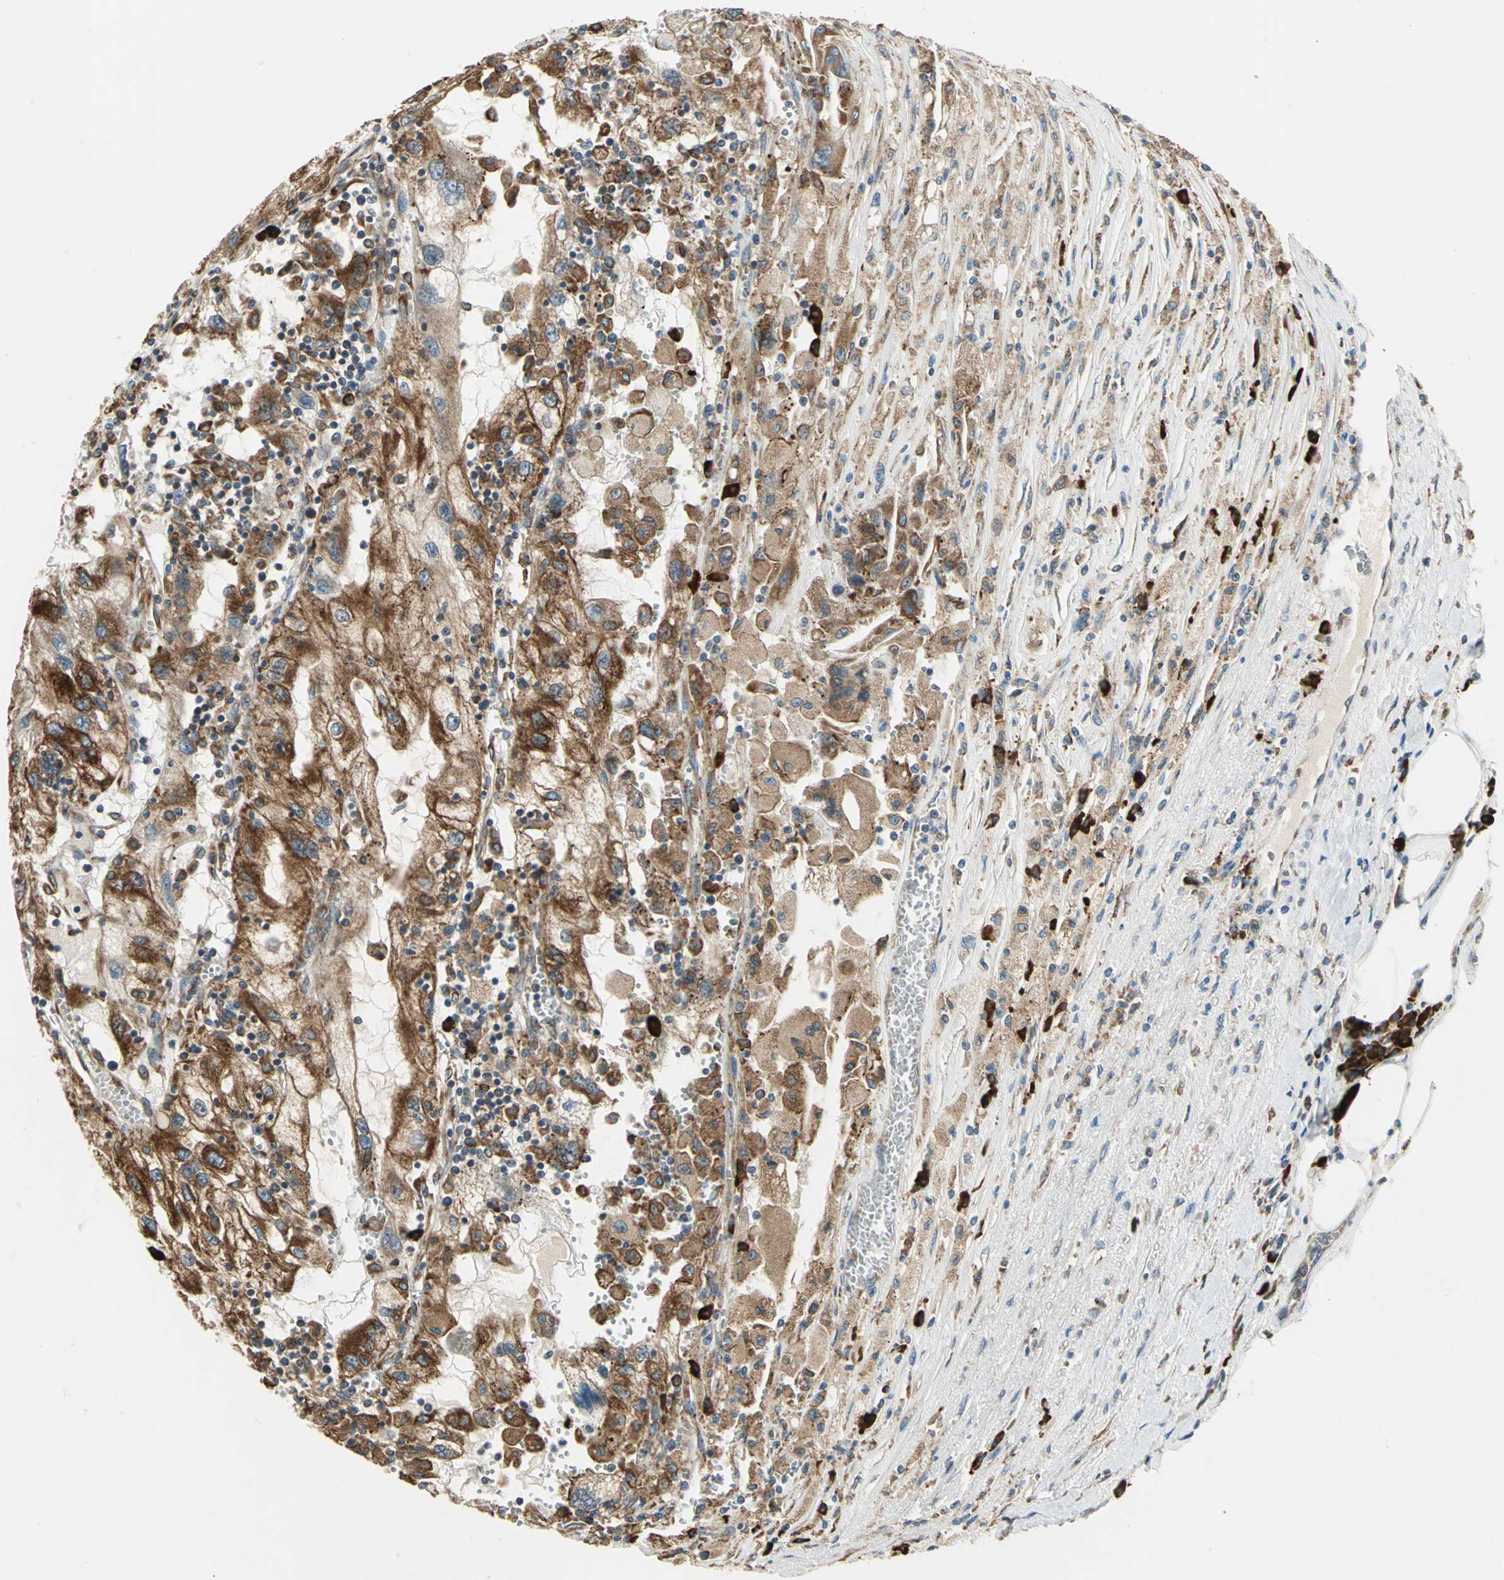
{"staining": {"intensity": "moderate", "quantity": ">75%", "location": "cytoplasmic/membranous"}, "tissue": "renal cancer", "cell_type": "Tumor cells", "image_type": "cancer", "snomed": [{"axis": "morphology", "description": "Normal tissue, NOS"}, {"axis": "morphology", "description": "Adenocarcinoma, NOS"}, {"axis": "topography", "description": "Kidney"}], "caption": "Protein expression analysis of human renal adenocarcinoma reveals moderate cytoplasmic/membranous positivity in about >75% of tumor cells.", "gene": "PDIA4", "patient": {"sex": "male", "age": 71}}